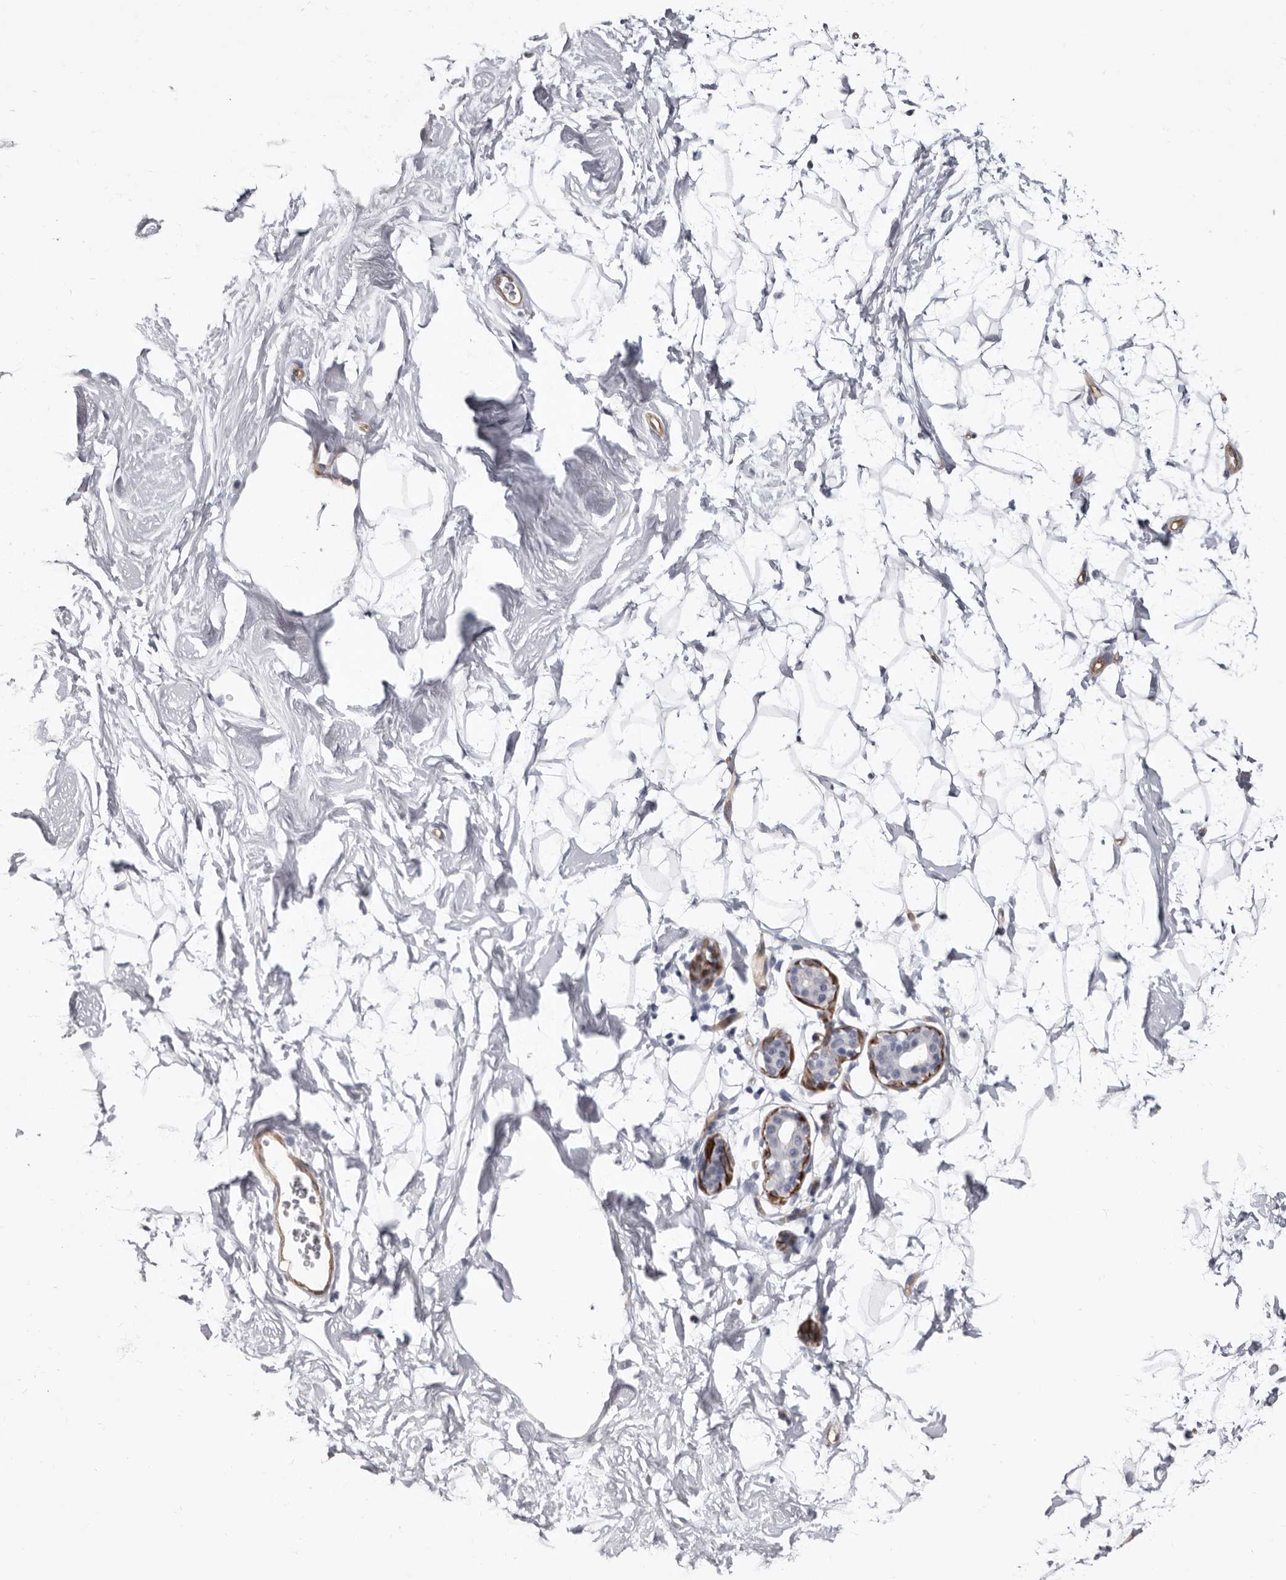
{"staining": {"intensity": "negative", "quantity": "none", "location": "none"}, "tissue": "breast", "cell_type": "Adipocytes", "image_type": "normal", "snomed": [{"axis": "morphology", "description": "Normal tissue, NOS"}, {"axis": "topography", "description": "Breast"}], "caption": "An image of breast stained for a protein reveals no brown staining in adipocytes. Brightfield microscopy of IHC stained with DAB (brown) and hematoxylin (blue), captured at high magnification.", "gene": "ADGRL4", "patient": {"sex": "female", "age": 26}}